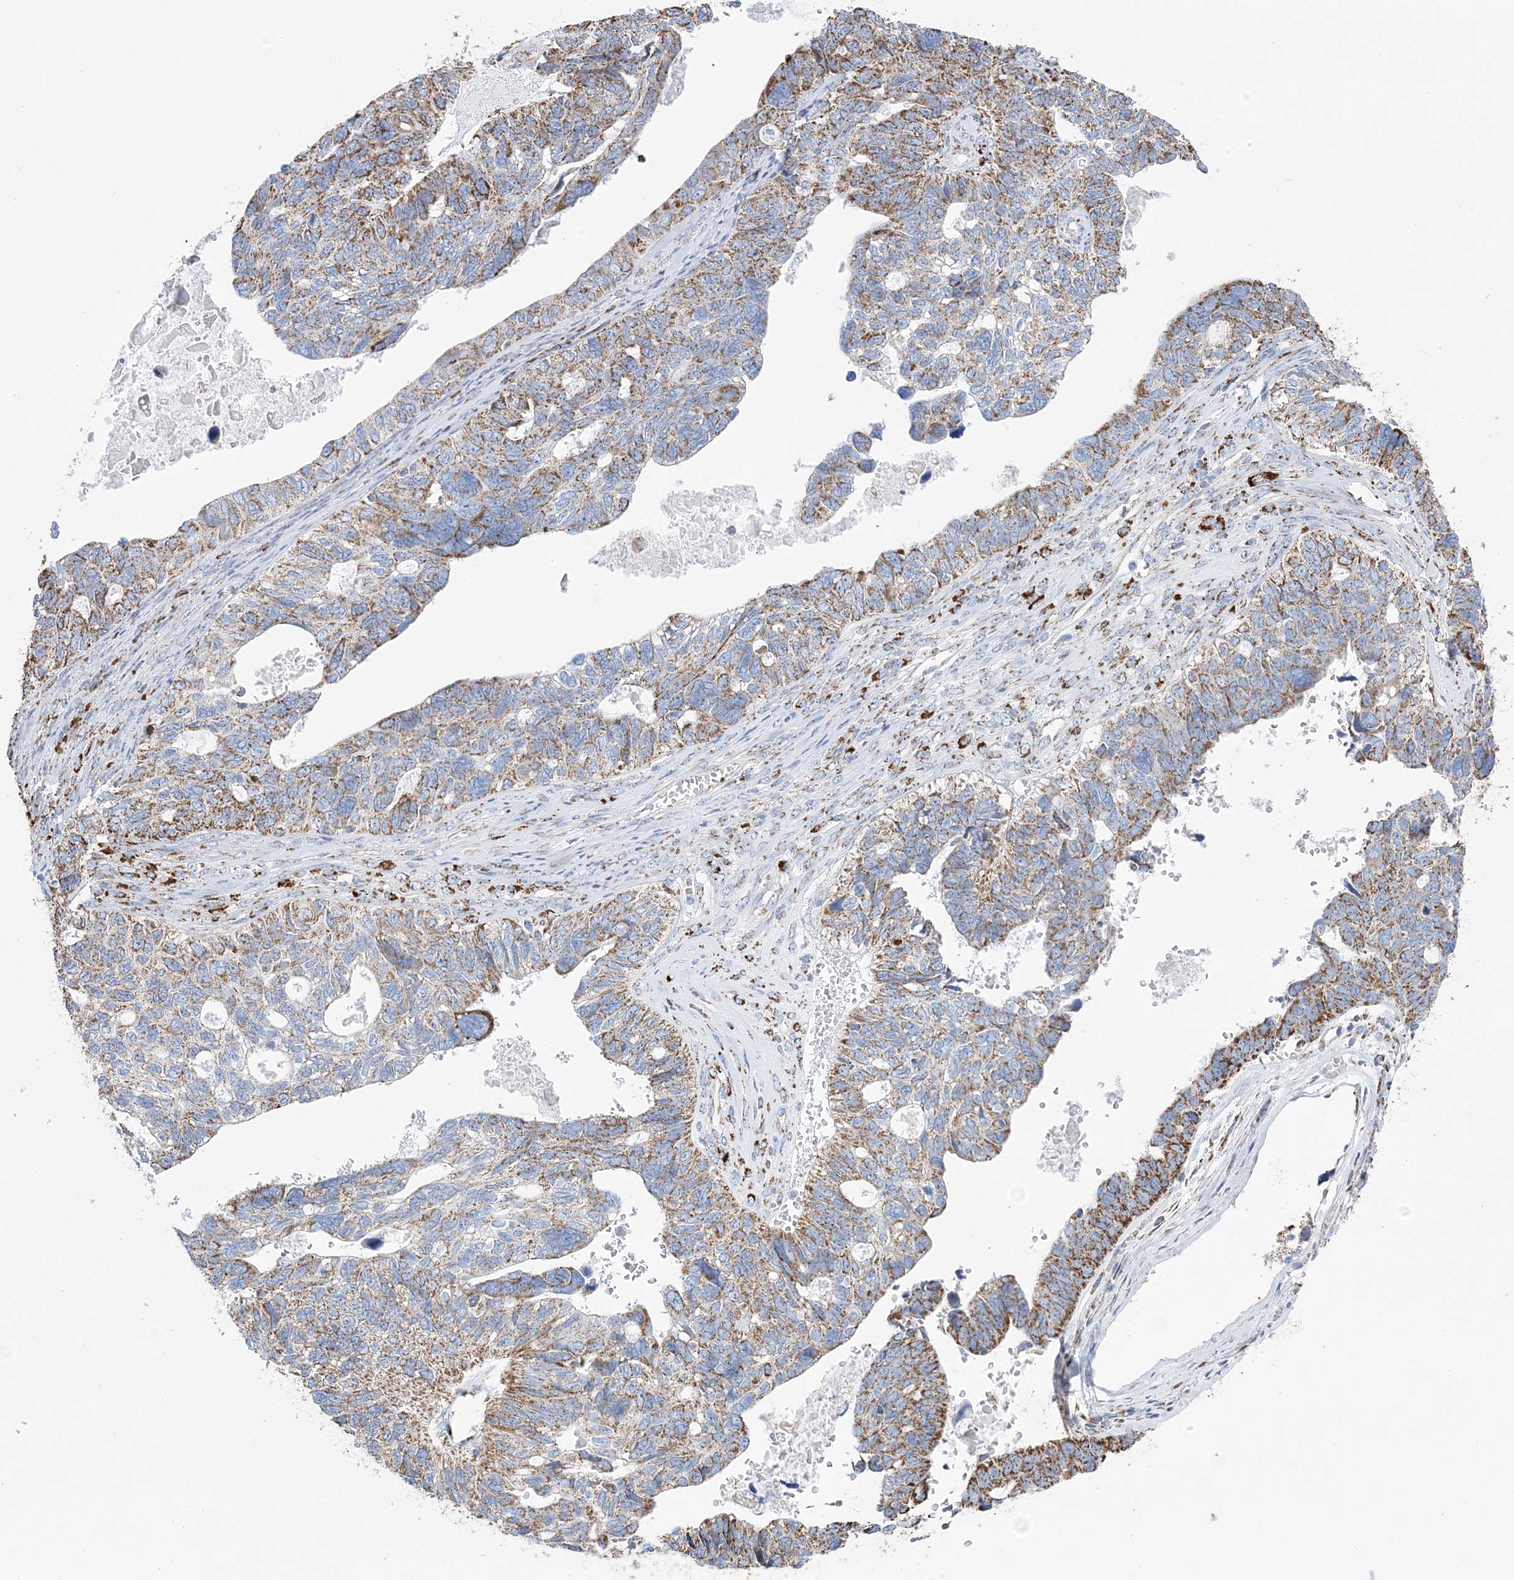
{"staining": {"intensity": "moderate", "quantity": ">75%", "location": "cytoplasmic/membranous"}, "tissue": "ovarian cancer", "cell_type": "Tumor cells", "image_type": "cancer", "snomed": [{"axis": "morphology", "description": "Cystadenocarcinoma, serous, NOS"}, {"axis": "topography", "description": "Ovary"}], "caption": "DAB (3,3'-diaminobenzidine) immunohistochemical staining of human ovarian cancer shows moderate cytoplasmic/membranous protein staining in approximately >75% of tumor cells. (DAB (3,3'-diaminobenzidine) = brown stain, brightfield microscopy at high magnification).", "gene": "GTPBP8", "patient": {"sex": "female", "age": 79}}